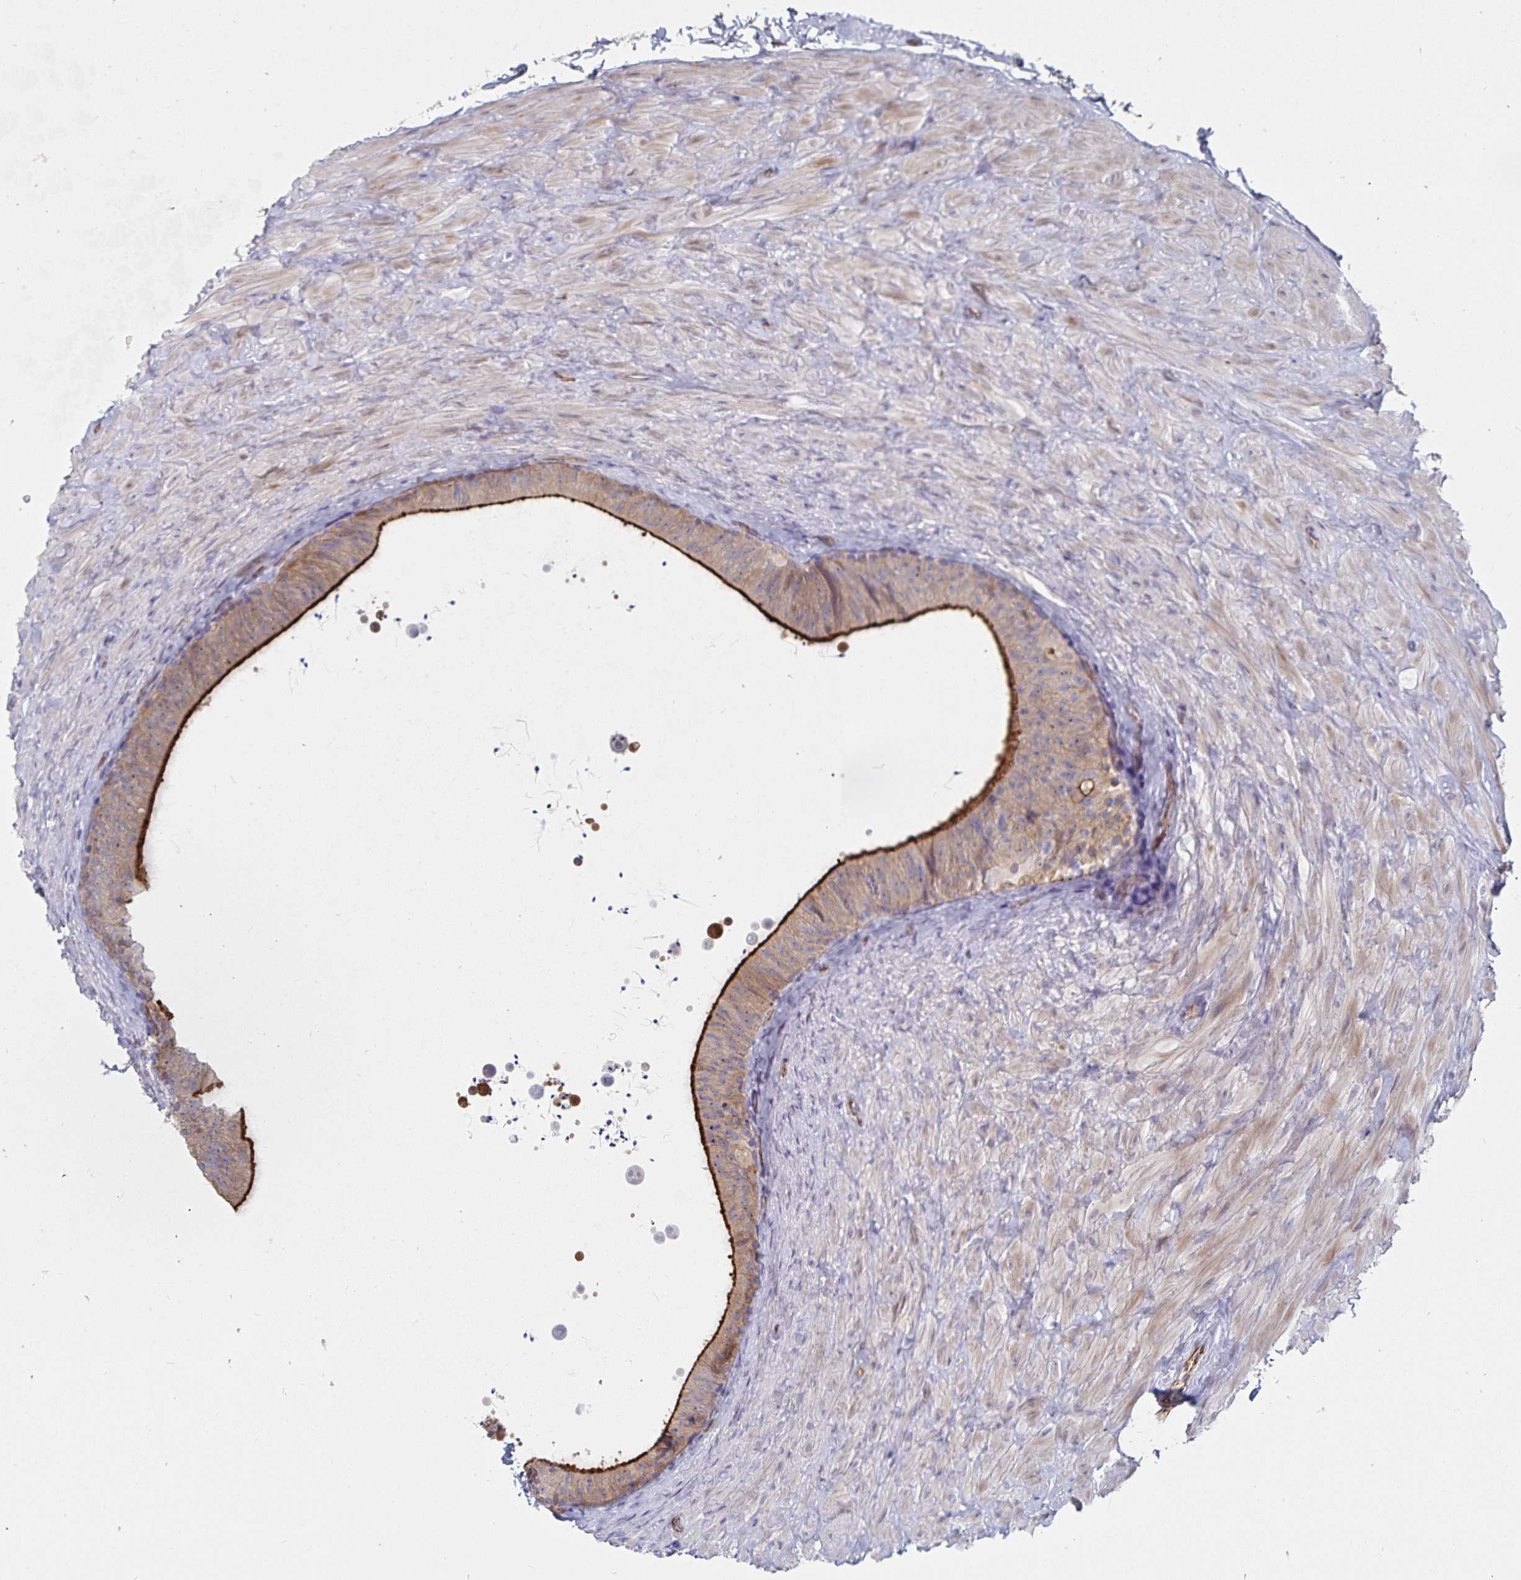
{"staining": {"intensity": "moderate", "quantity": "25%-75%", "location": "cytoplasmic/membranous"}, "tissue": "epididymis", "cell_type": "Glandular cells", "image_type": "normal", "snomed": [{"axis": "morphology", "description": "Normal tissue, NOS"}, {"axis": "topography", "description": "Epididymis, spermatic cord, NOS"}, {"axis": "topography", "description": "Epididymis"}], "caption": "Immunohistochemistry (IHC) staining of unremarkable epididymis, which demonstrates medium levels of moderate cytoplasmic/membranous staining in approximately 25%-75% of glandular cells indicating moderate cytoplasmic/membranous protein staining. The staining was performed using DAB (3,3'-diaminobenzidine) (brown) for protein detection and nuclei were counterstained in hematoxylin (blue).", "gene": "SSTR1", "patient": {"sex": "male", "age": 31}}